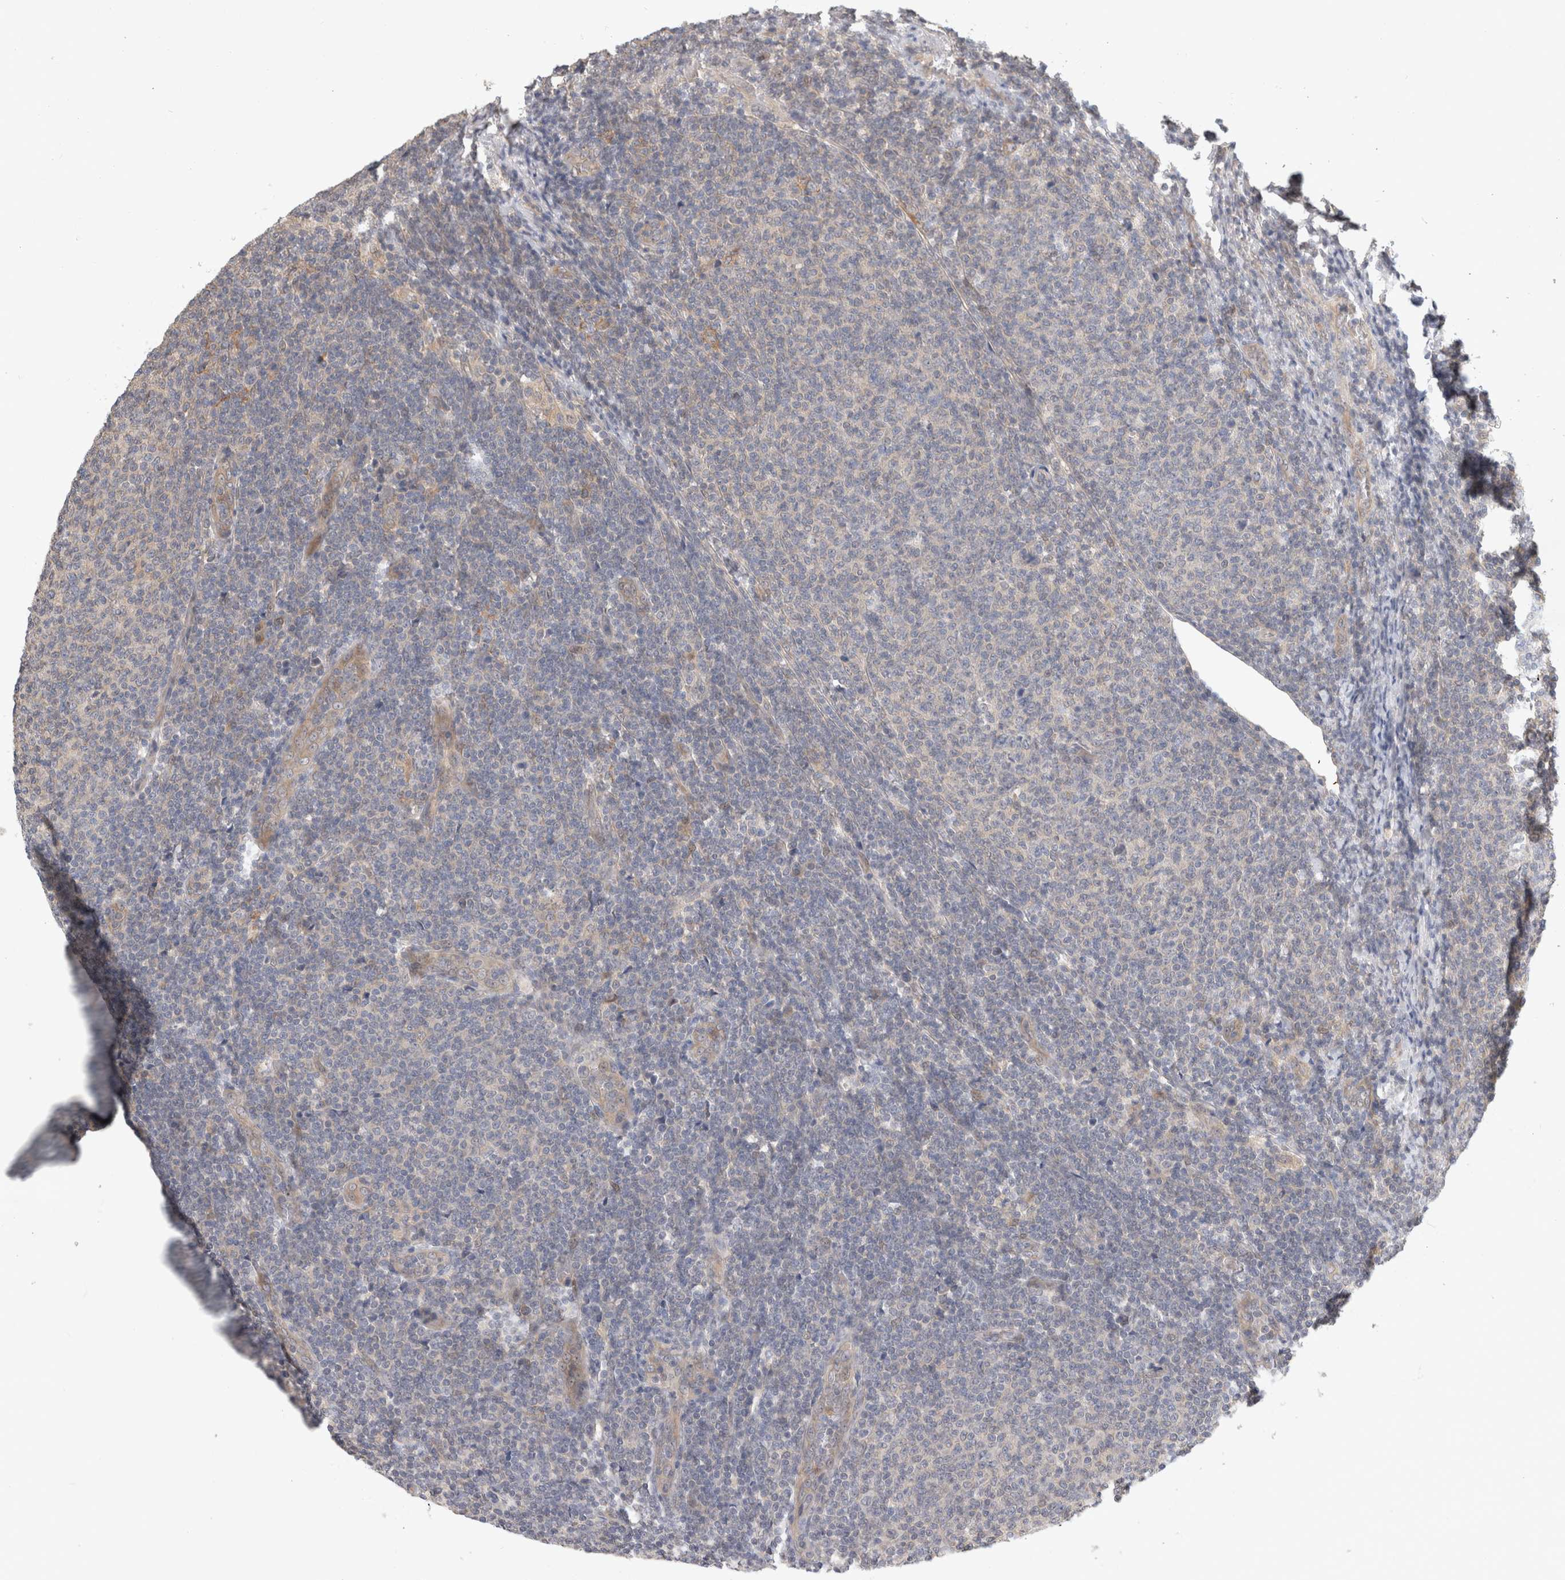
{"staining": {"intensity": "negative", "quantity": "none", "location": "none"}, "tissue": "lymphoma", "cell_type": "Tumor cells", "image_type": "cancer", "snomed": [{"axis": "morphology", "description": "Malignant lymphoma, non-Hodgkin's type, Low grade"}, {"axis": "topography", "description": "Lymph node"}], "caption": "An image of human lymphoma is negative for staining in tumor cells.", "gene": "PGM1", "patient": {"sex": "male", "age": 66}}